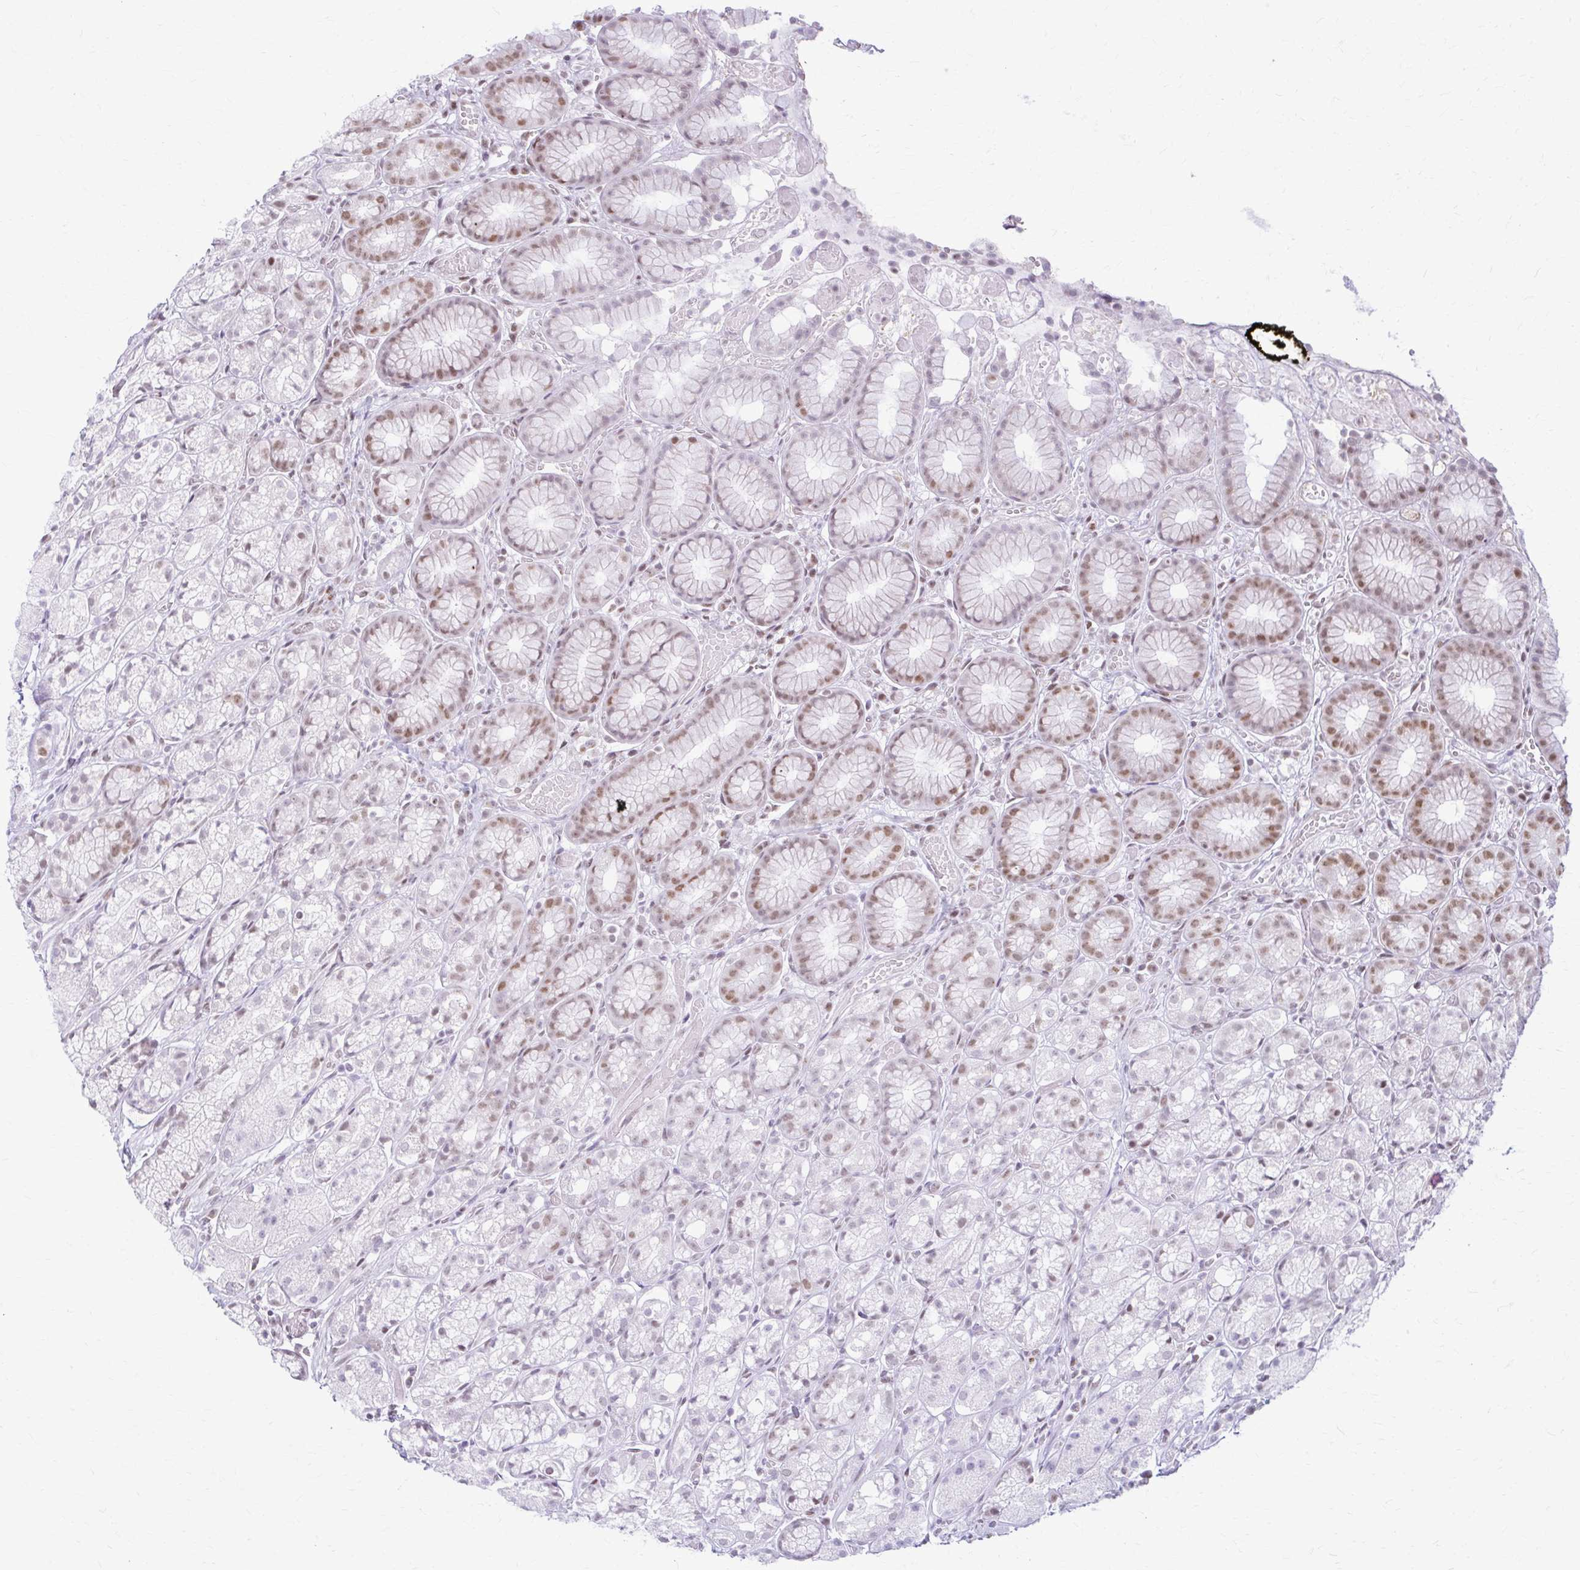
{"staining": {"intensity": "moderate", "quantity": "25%-75%", "location": "nuclear"}, "tissue": "stomach", "cell_type": "Glandular cells", "image_type": "normal", "snomed": [{"axis": "morphology", "description": "Normal tissue, NOS"}, {"axis": "topography", "description": "Smooth muscle"}, {"axis": "topography", "description": "Stomach"}], "caption": "About 25%-75% of glandular cells in unremarkable human stomach show moderate nuclear protein positivity as visualized by brown immunohistochemical staining.", "gene": "PABIR1", "patient": {"sex": "male", "age": 70}}